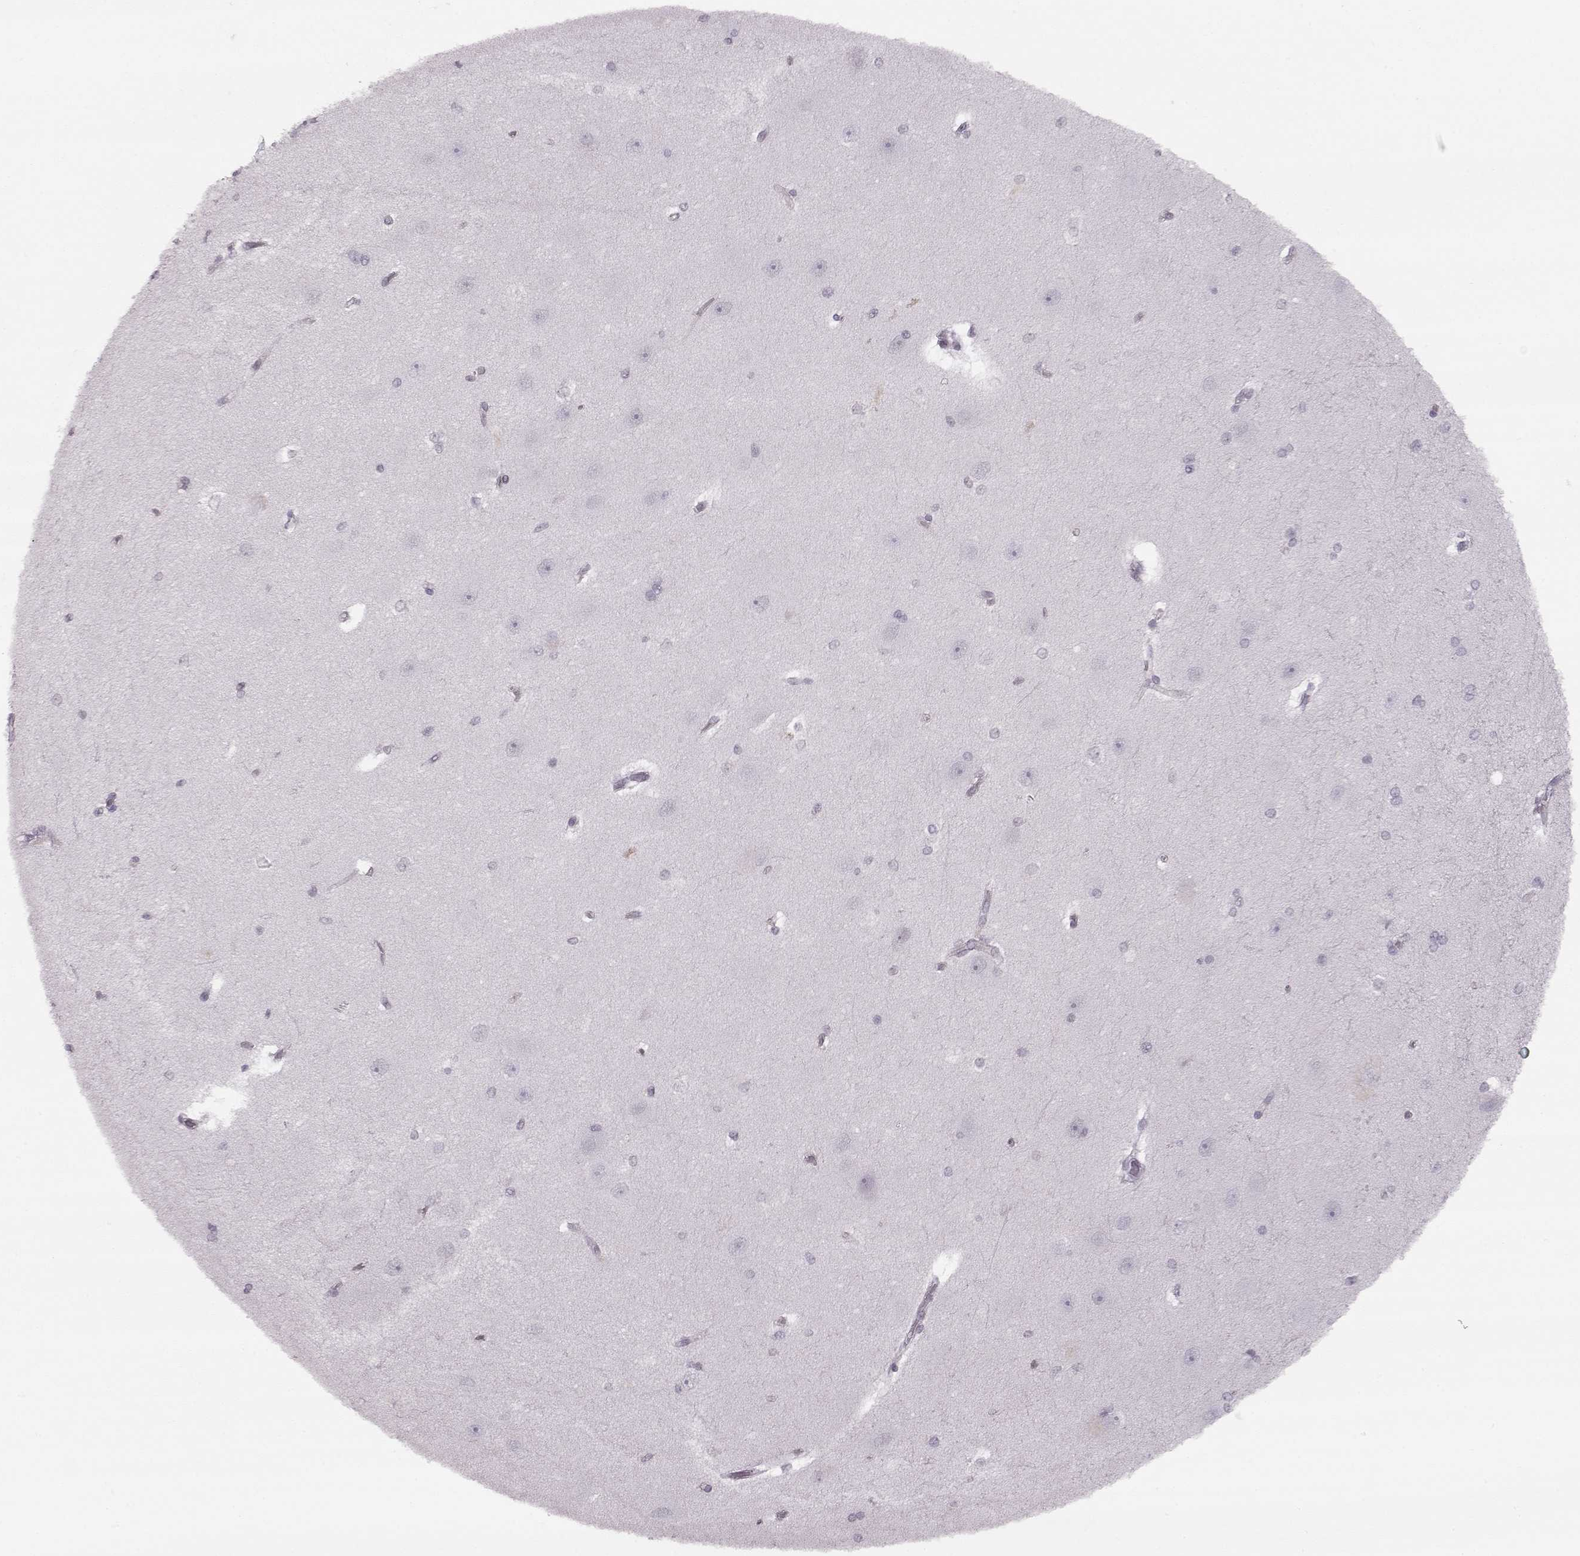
{"staining": {"intensity": "negative", "quantity": "none", "location": "none"}, "tissue": "hippocampus", "cell_type": "Glial cells", "image_type": "normal", "snomed": [{"axis": "morphology", "description": "Normal tissue, NOS"}, {"axis": "topography", "description": "Cerebral cortex"}, {"axis": "topography", "description": "Hippocampus"}], "caption": "Immunohistochemical staining of unremarkable hippocampus exhibits no significant staining in glial cells.", "gene": "KIF13B", "patient": {"sex": "female", "age": 19}}